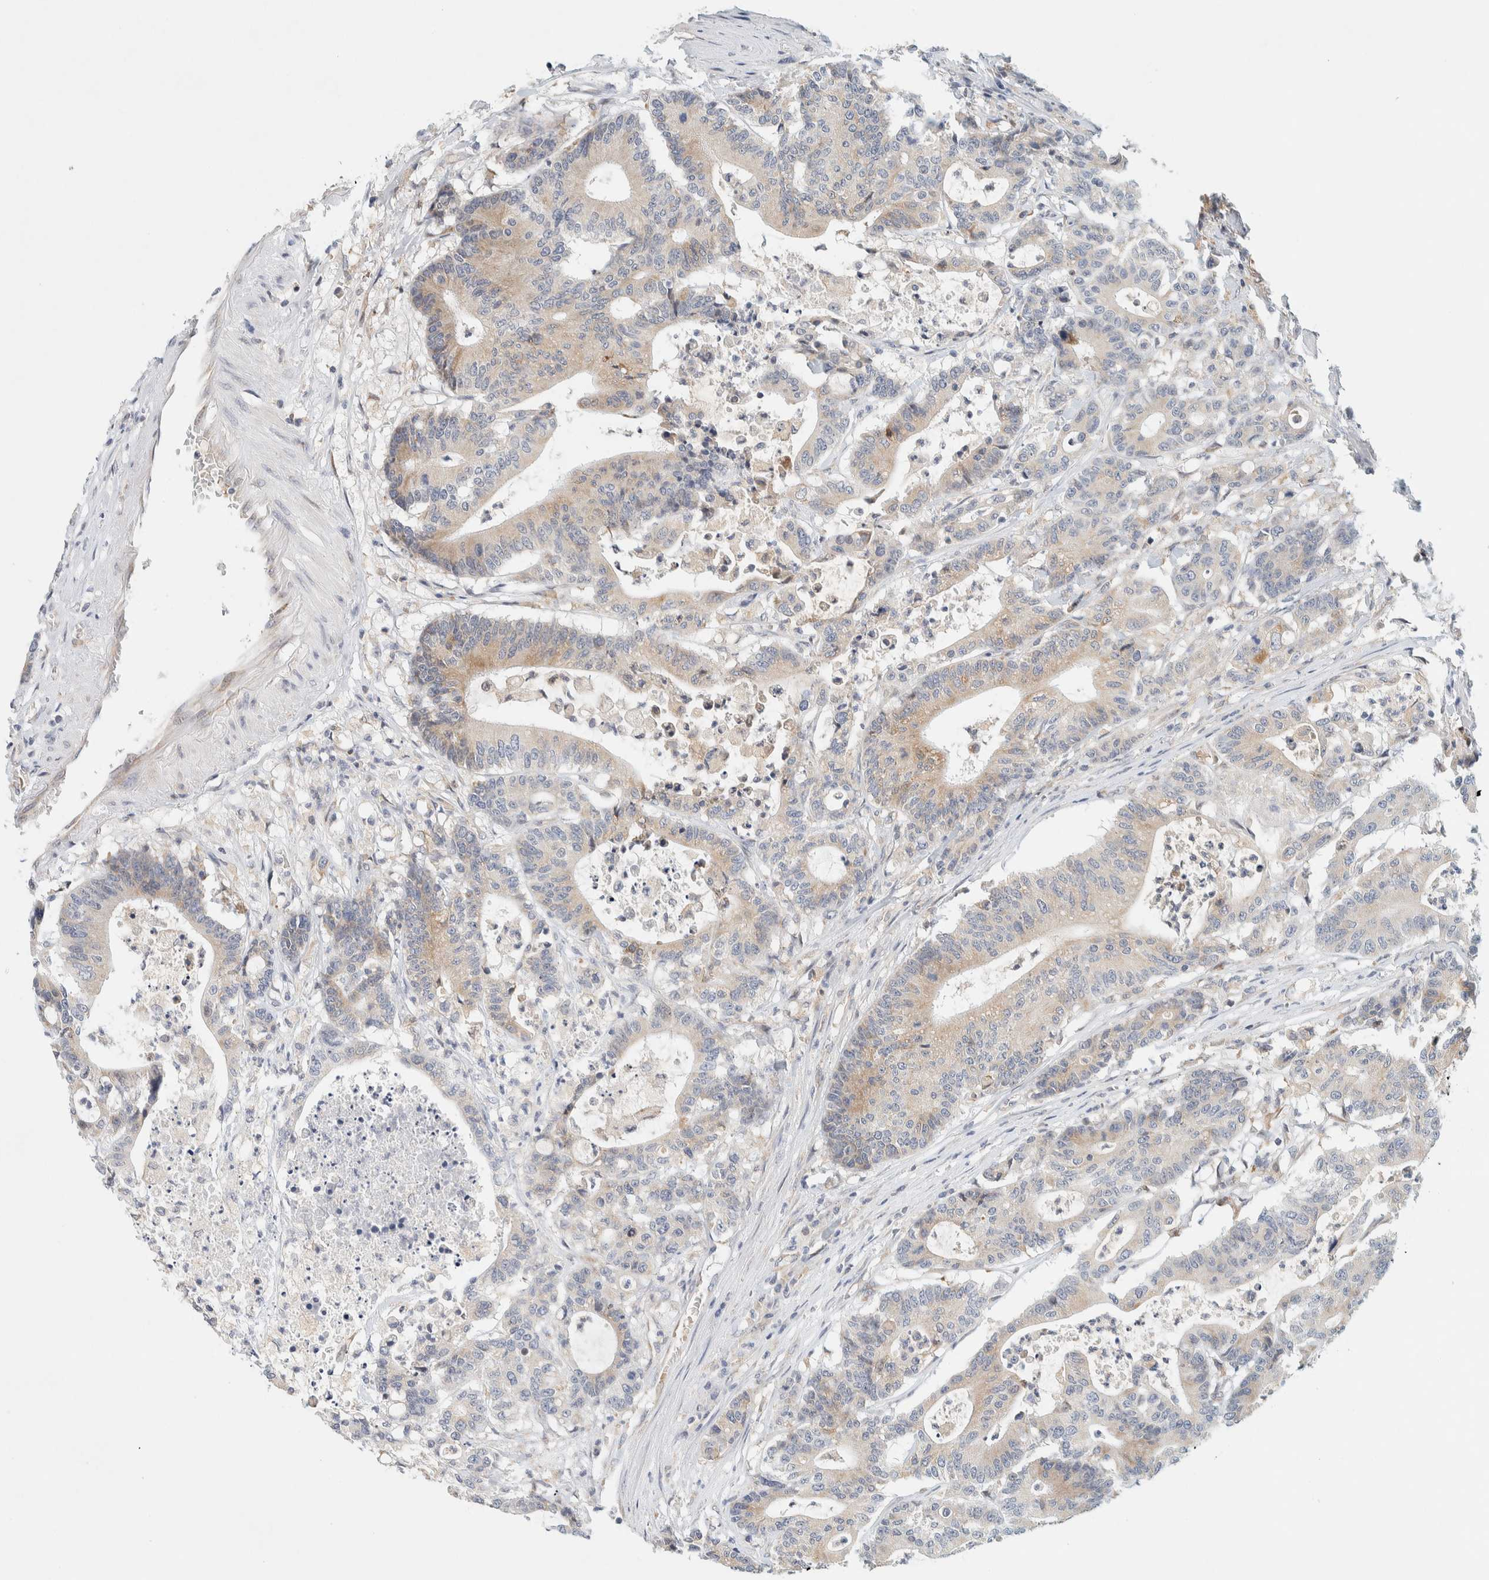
{"staining": {"intensity": "weak", "quantity": "25%-75%", "location": "cytoplasmic/membranous"}, "tissue": "colorectal cancer", "cell_type": "Tumor cells", "image_type": "cancer", "snomed": [{"axis": "morphology", "description": "Adenocarcinoma, NOS"}, {"axis": "topography", "description": "Colon"}], "caption": "A low amount of weak cytoplasmic/membranous positivity is identified in approximately 25%-75% of tumor cells in colorectal cancer (adenocarcinoma) tissue. (DAB (3,3'-diaminobenzidine) IHC with brightfield microscopy, high magnification).", "gene": "SUMF2", "patient": {"sex": "female", "age": 84}}